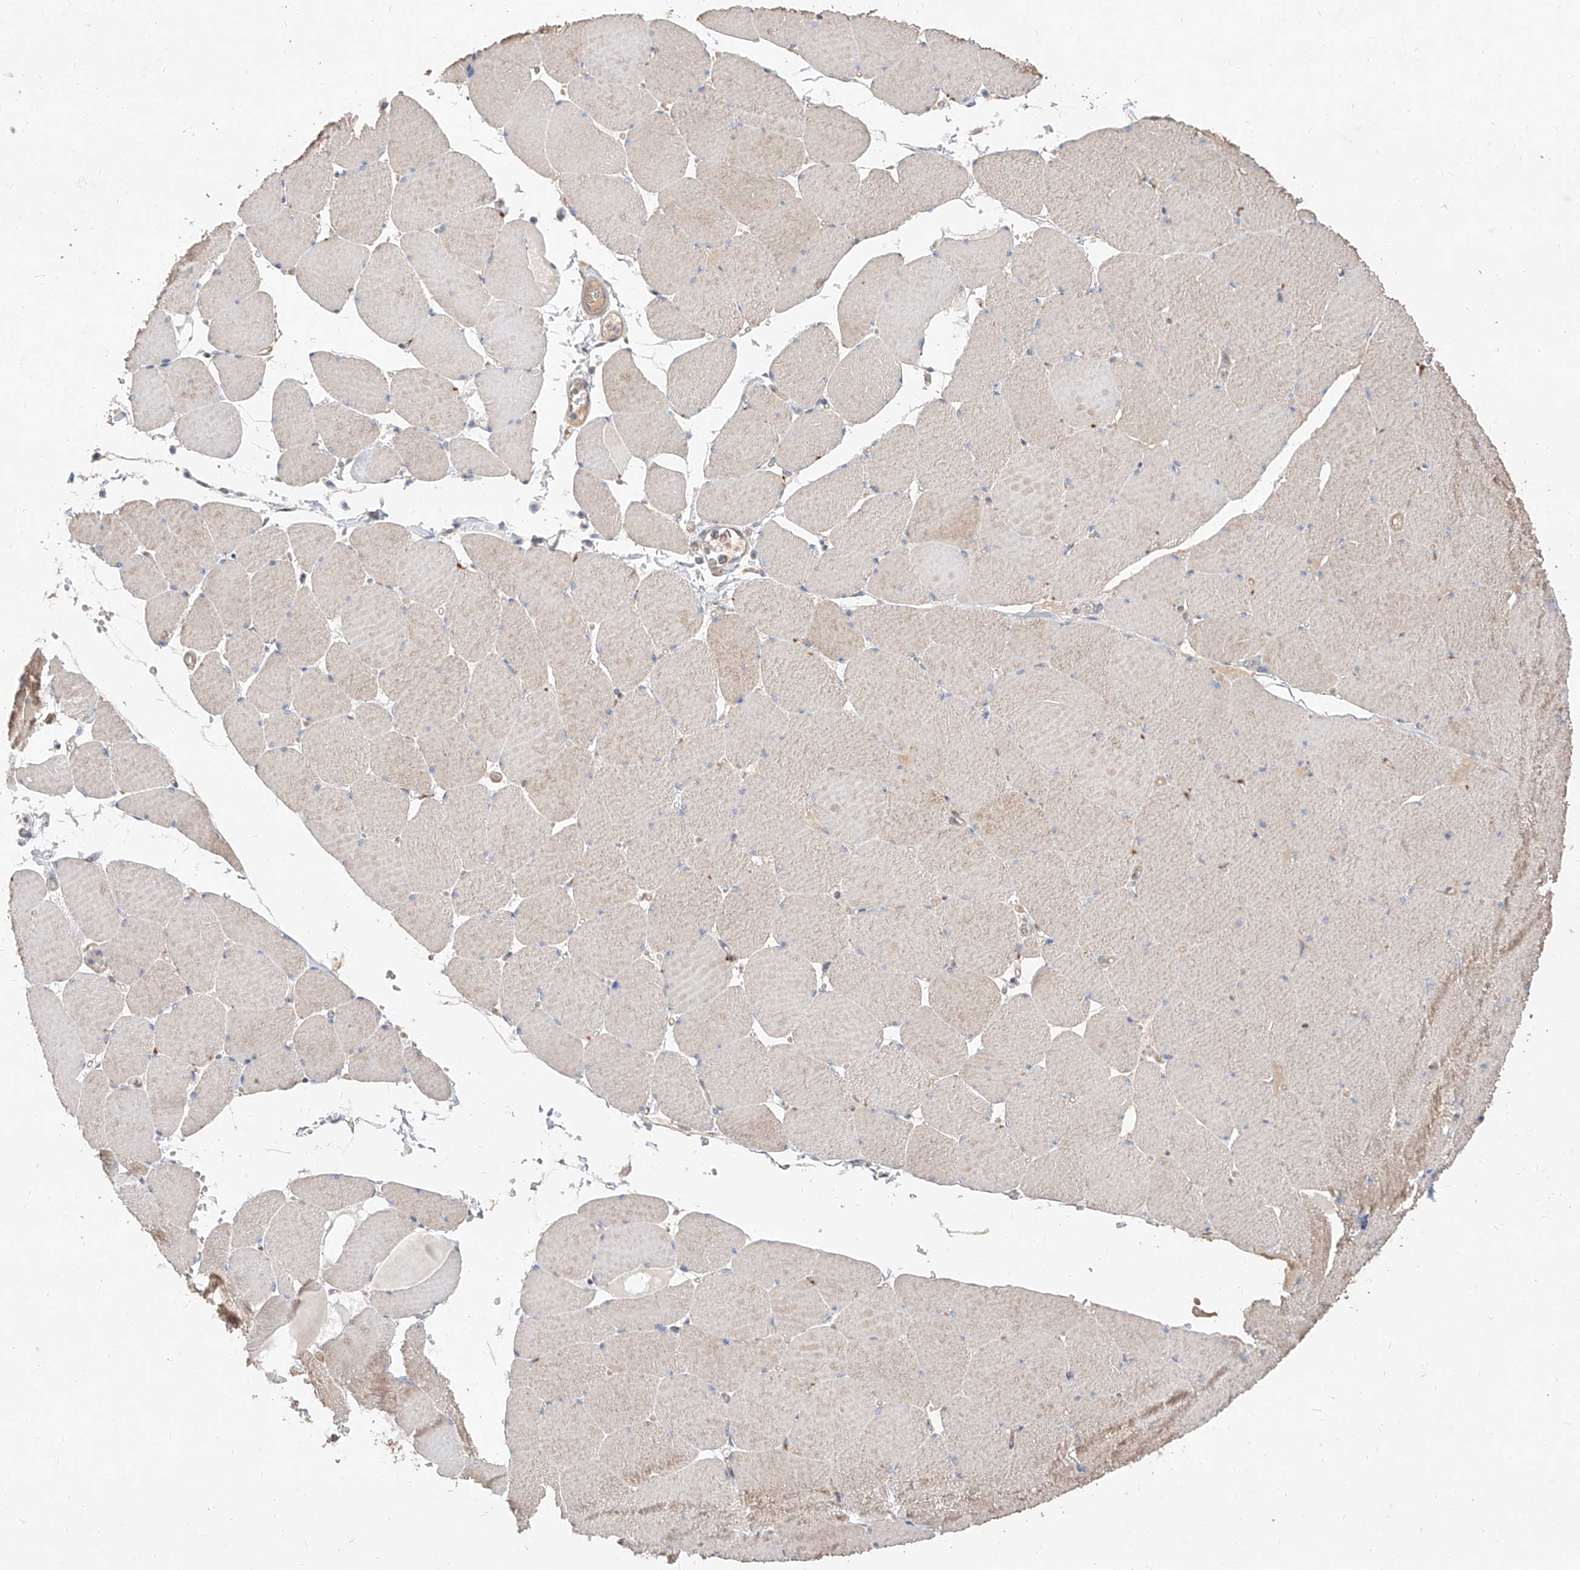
{"staining": {"intensity": "moderate", "quantity": "25%-75%", "location": "cytoplasmic/membranous"}, "tissue": "skeletal muscle", "cell_type": "Myocytes", "image_type": "normal", "snomed": [{"axis": "morphology", "description": "Normal tissue, NOS"}, {"axis": "topography", "description": "Skeletal muscle"}, {"axis": "topography", "description": "Head-Neck"}], "caption": "Myocytes display moderate cytoplasmic/membranous expression in approximately 25%-75% of cells in unremarkable skeletal muscle.", "gene": "DIRAS3", "patient": {"sex": "male", "age": 66}}